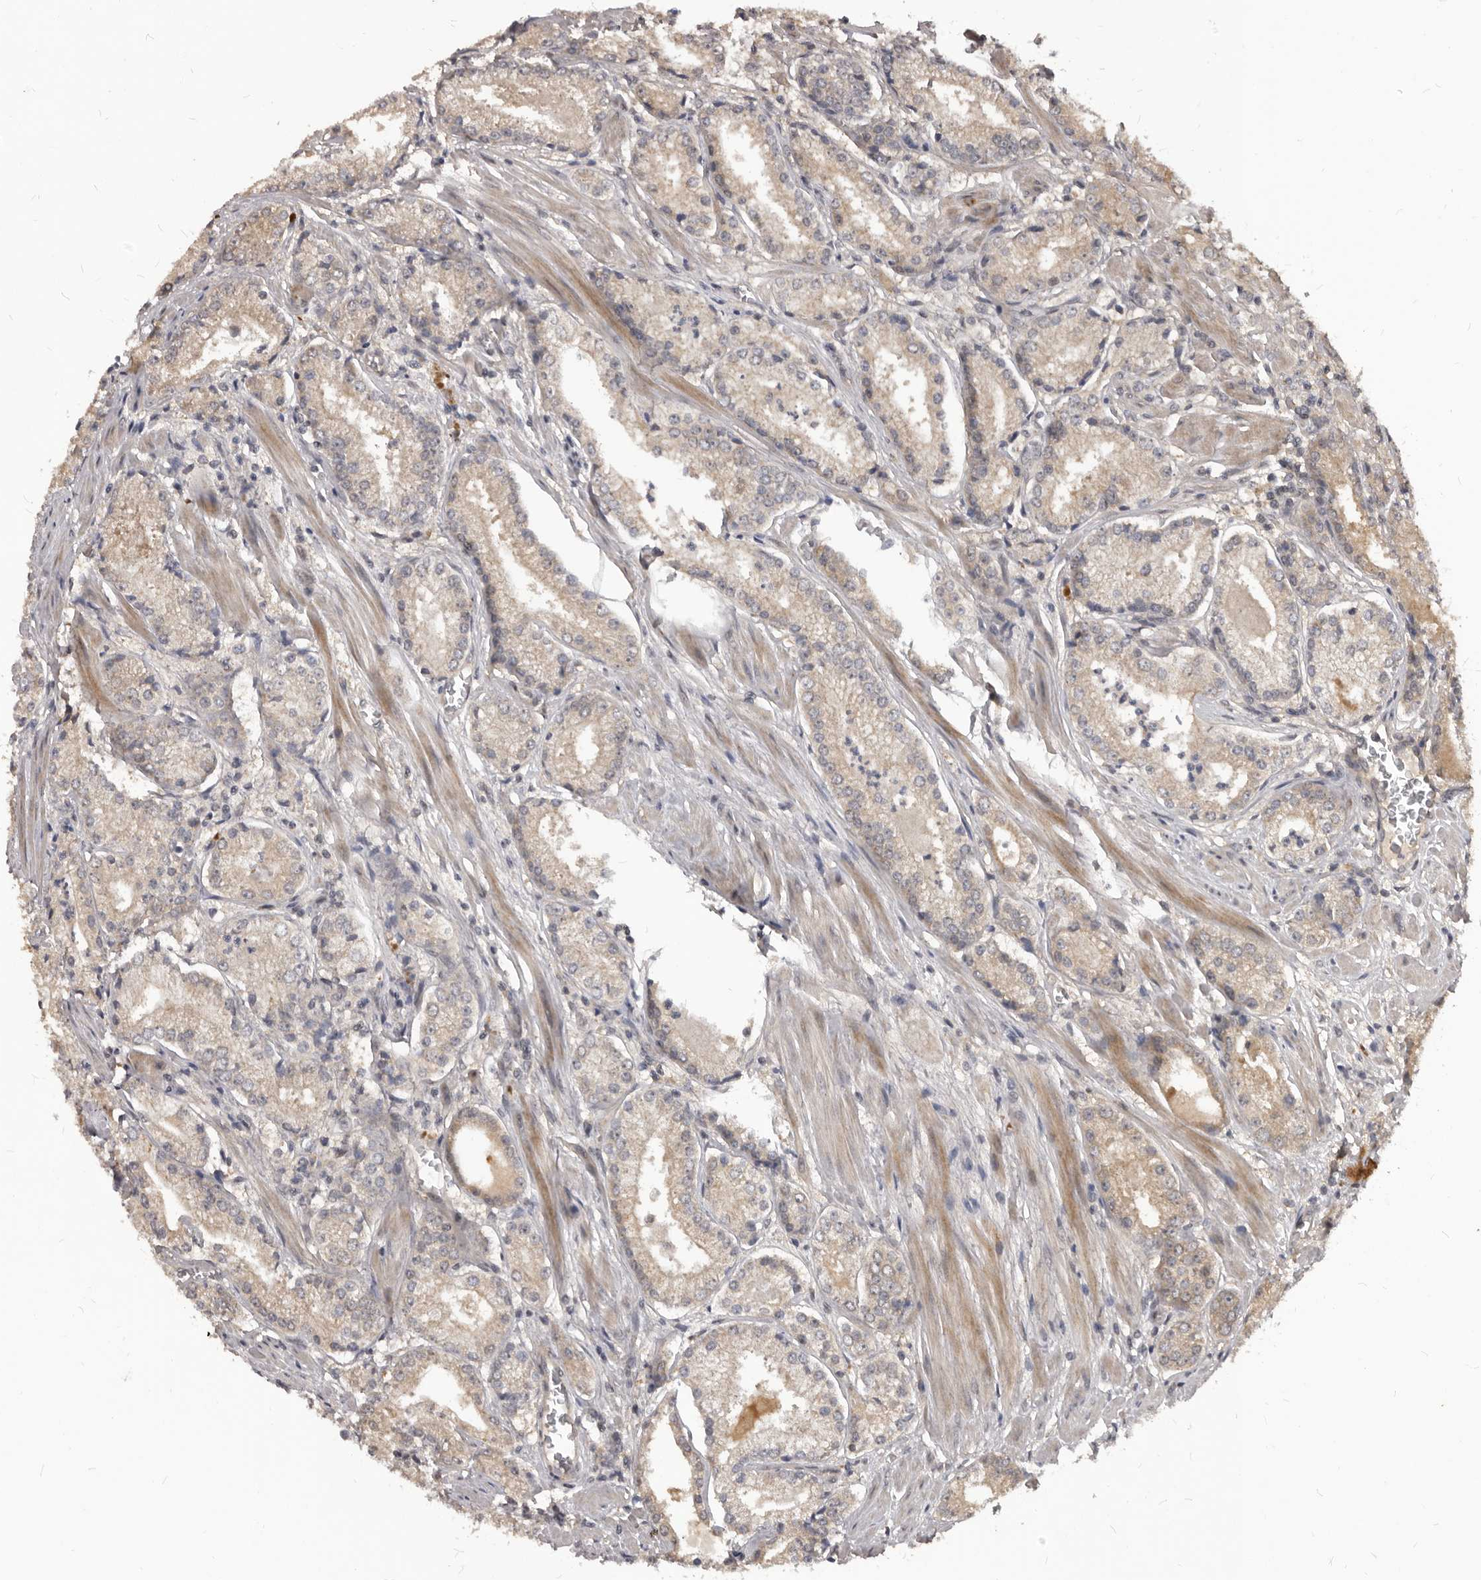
{"staining": {"intensity": "weak", "quantity": ">75%", "location": "cytoplasmic/membranous"}, "tissue": "prostate cancer", "cell_type": "Tumor cells", "image_type": "cancer", "snomed": [{"axis": "morphology", "description": "Adenocarcinoma, Low grade"}, {"axis": "topography", "description": "Prostate"}], "caption": "Weak cytoplasmic/membranous protein staining is present in approximately >75% of tumor cells in prostate cancer.", "gene": "GABPB2", "patient": {"sex": "male", "age": 54}}